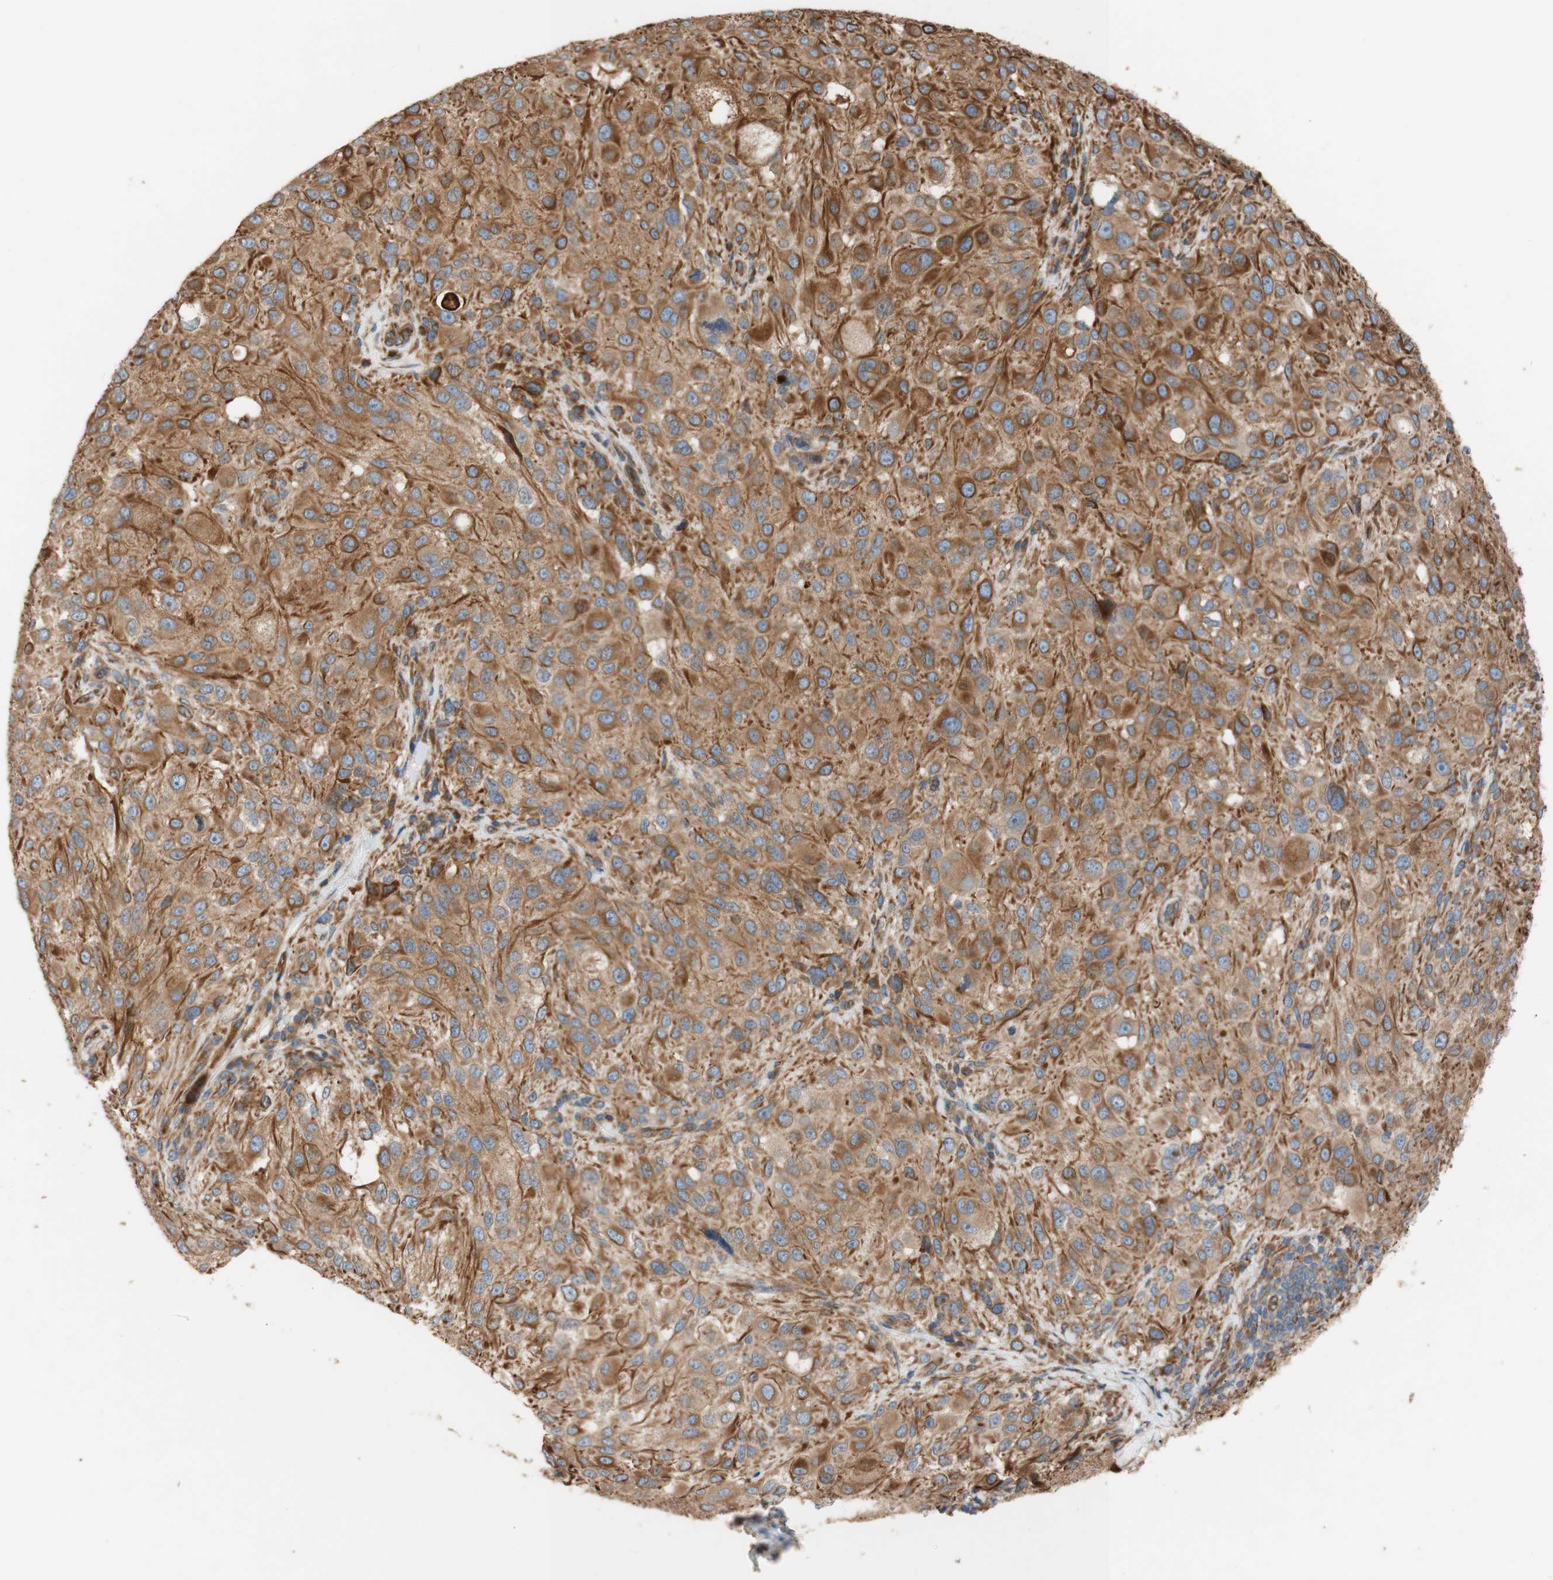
{"staining": {"intensity": "moderate", "quantity": ">75%", "location": "cytoplasmic/membranous"}, "tissue": "melanoma", "cell_type": "Tumor cells", "image_type": "cancer", "snomed": [{"axis": "morphology", "description": "Necrosis, NOS"}, {"axis": "morphology", "description": "Malignant melanoma, NOS"}, {"axis": "topography", "description": "Skin"}], "caption": "Moderate cytoplasmic/membranous staining is identified in about >75% of tumor cells in malignant melanoma.", "gene": "C1orf43", "patient": {"sex": "female", "age": 87}}